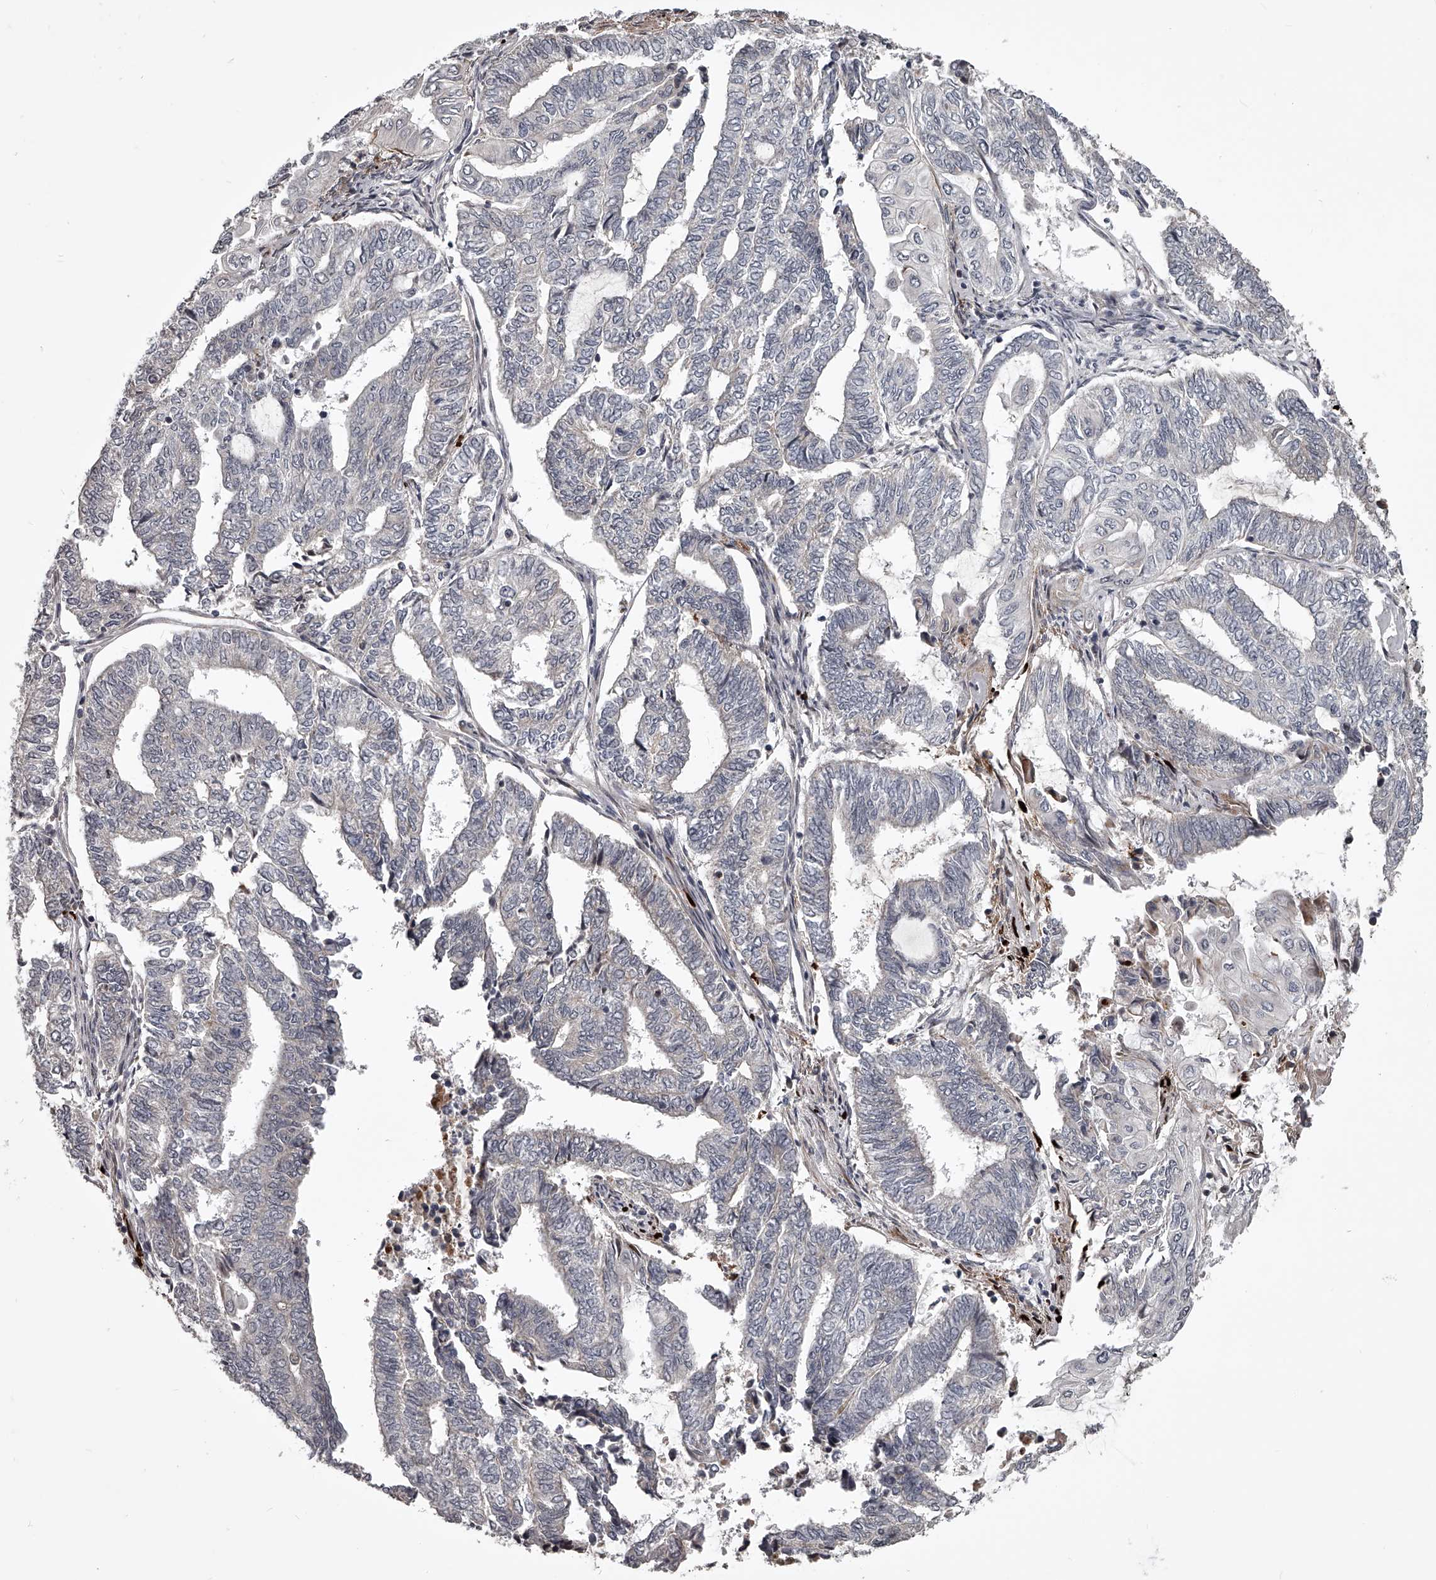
{"staining": {"intensity": "negative", "quantity": "none", "location": "none"}, "tissue": "endometrial cancer", "cell_type": "Tumor cells", "image_type": "cancer", "snomed": [{"axis": "morphology", "description": "Adenocarcinoma, NOS"}, {"axis": "topography", "description": "Uterus"}, {"axis": "topography", "description": "Endometrium"}], "caption": "Immunohistochemical staining of human adenocarcinoma (endometrial) shows no significant expression in tumor cells. (Immunohistochemistry, brightfield microscopy, high magnification).", "gene": "RRP36", "patient": {"sex": "female", "age": 70}}